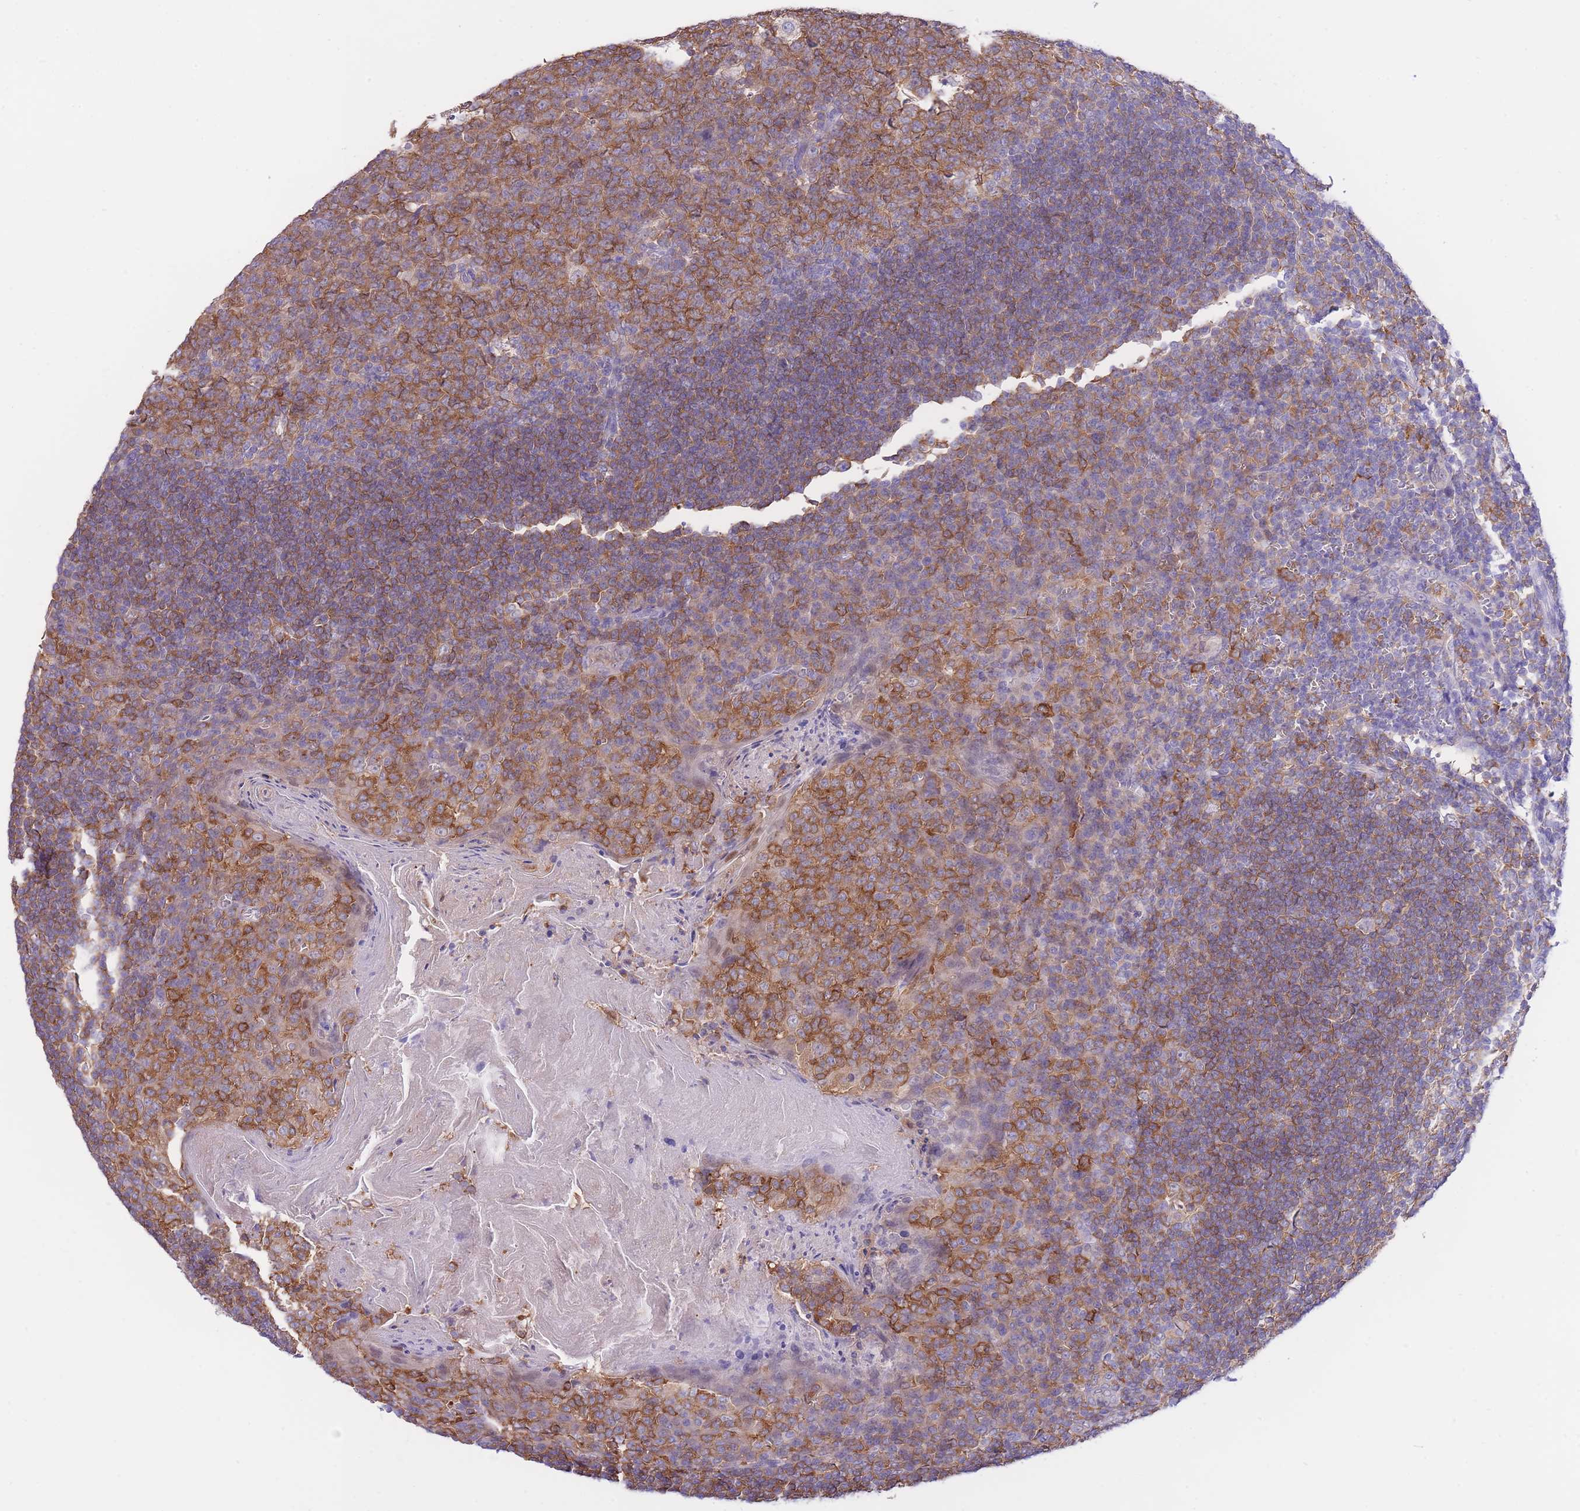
{"staining": {"intensity": "moderate", "quantity": ">75%", "location": "cytoplasmic/membranous"}, "tissue": "tonsil", "cell_type": "Germinal center cells", "image_type": "normal", "snomed": [{"axis": "morphology", "description": "Normal tissue, NOS"}, {"axis": "topography", "description": "Tonsil"}], "caption": "The photomicrograph displays a brown stain indicating the presence of a protein in the cytoplasmic/membranous of germinal center cells in tonsil. (Brightfield microscopy of DAB IHC at high magnification).", "gene": "NAMPT", "patient": {"sex": "male", "age": 27}}